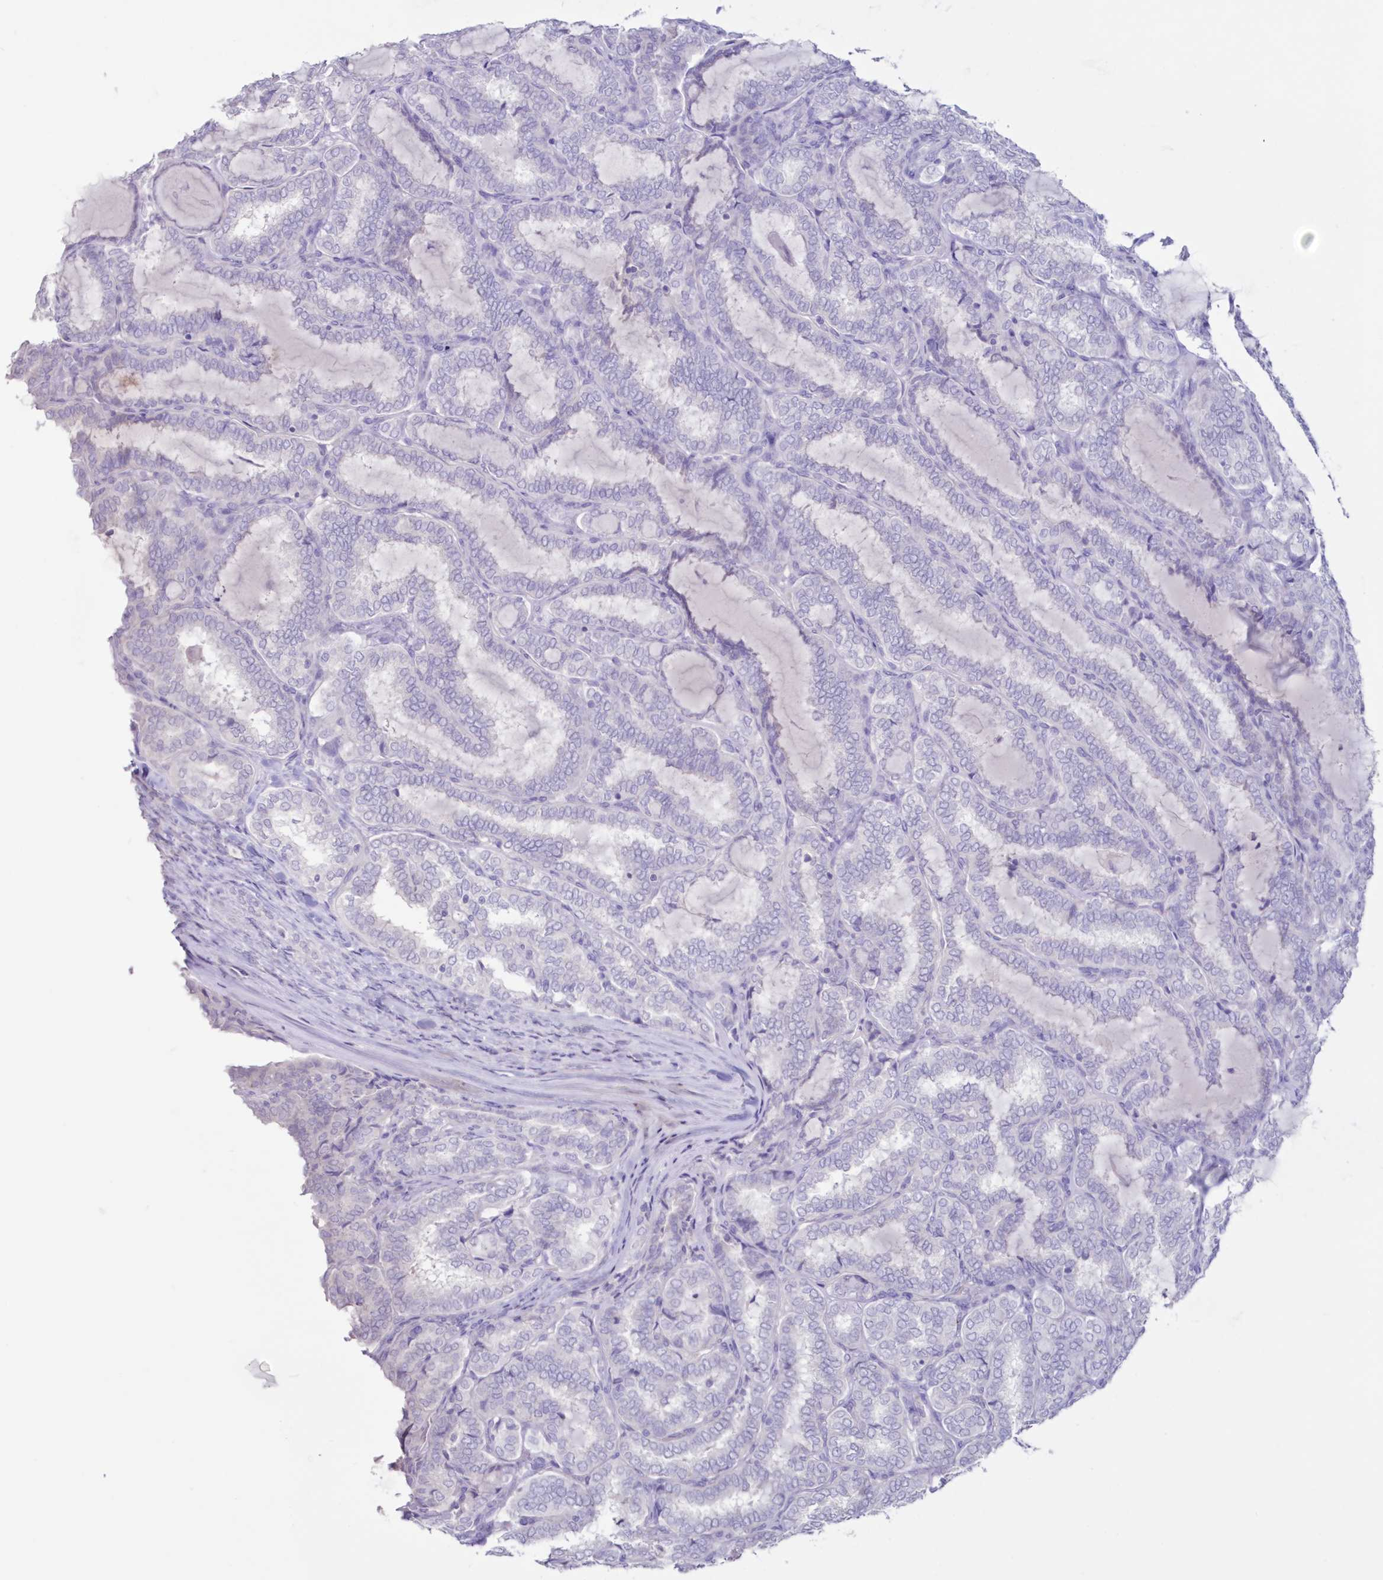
{"staining": {"intensity": "negative", "quantity": "none", "location": "none"}, "tissue": "thyroid cancer", "cell_type": "Tumor cells", "image_type": "cancer", "snomed": [{"axis": "morphology", "description": "Normal tissue, NOS"}, {"axis": "morphology", "description": "Papillary adenocarcinoma, NOS"}, {"axis": "topography", "description": "Thyroid gland"}], "caption": "DAB immunohistochemical staining of human thyroid cancer (papillary adenocarcinoma) exhibits no significant positivity in tumor cells.", "gene": "CYP3A4", "patient": {"sex": "female", "age": 30}}